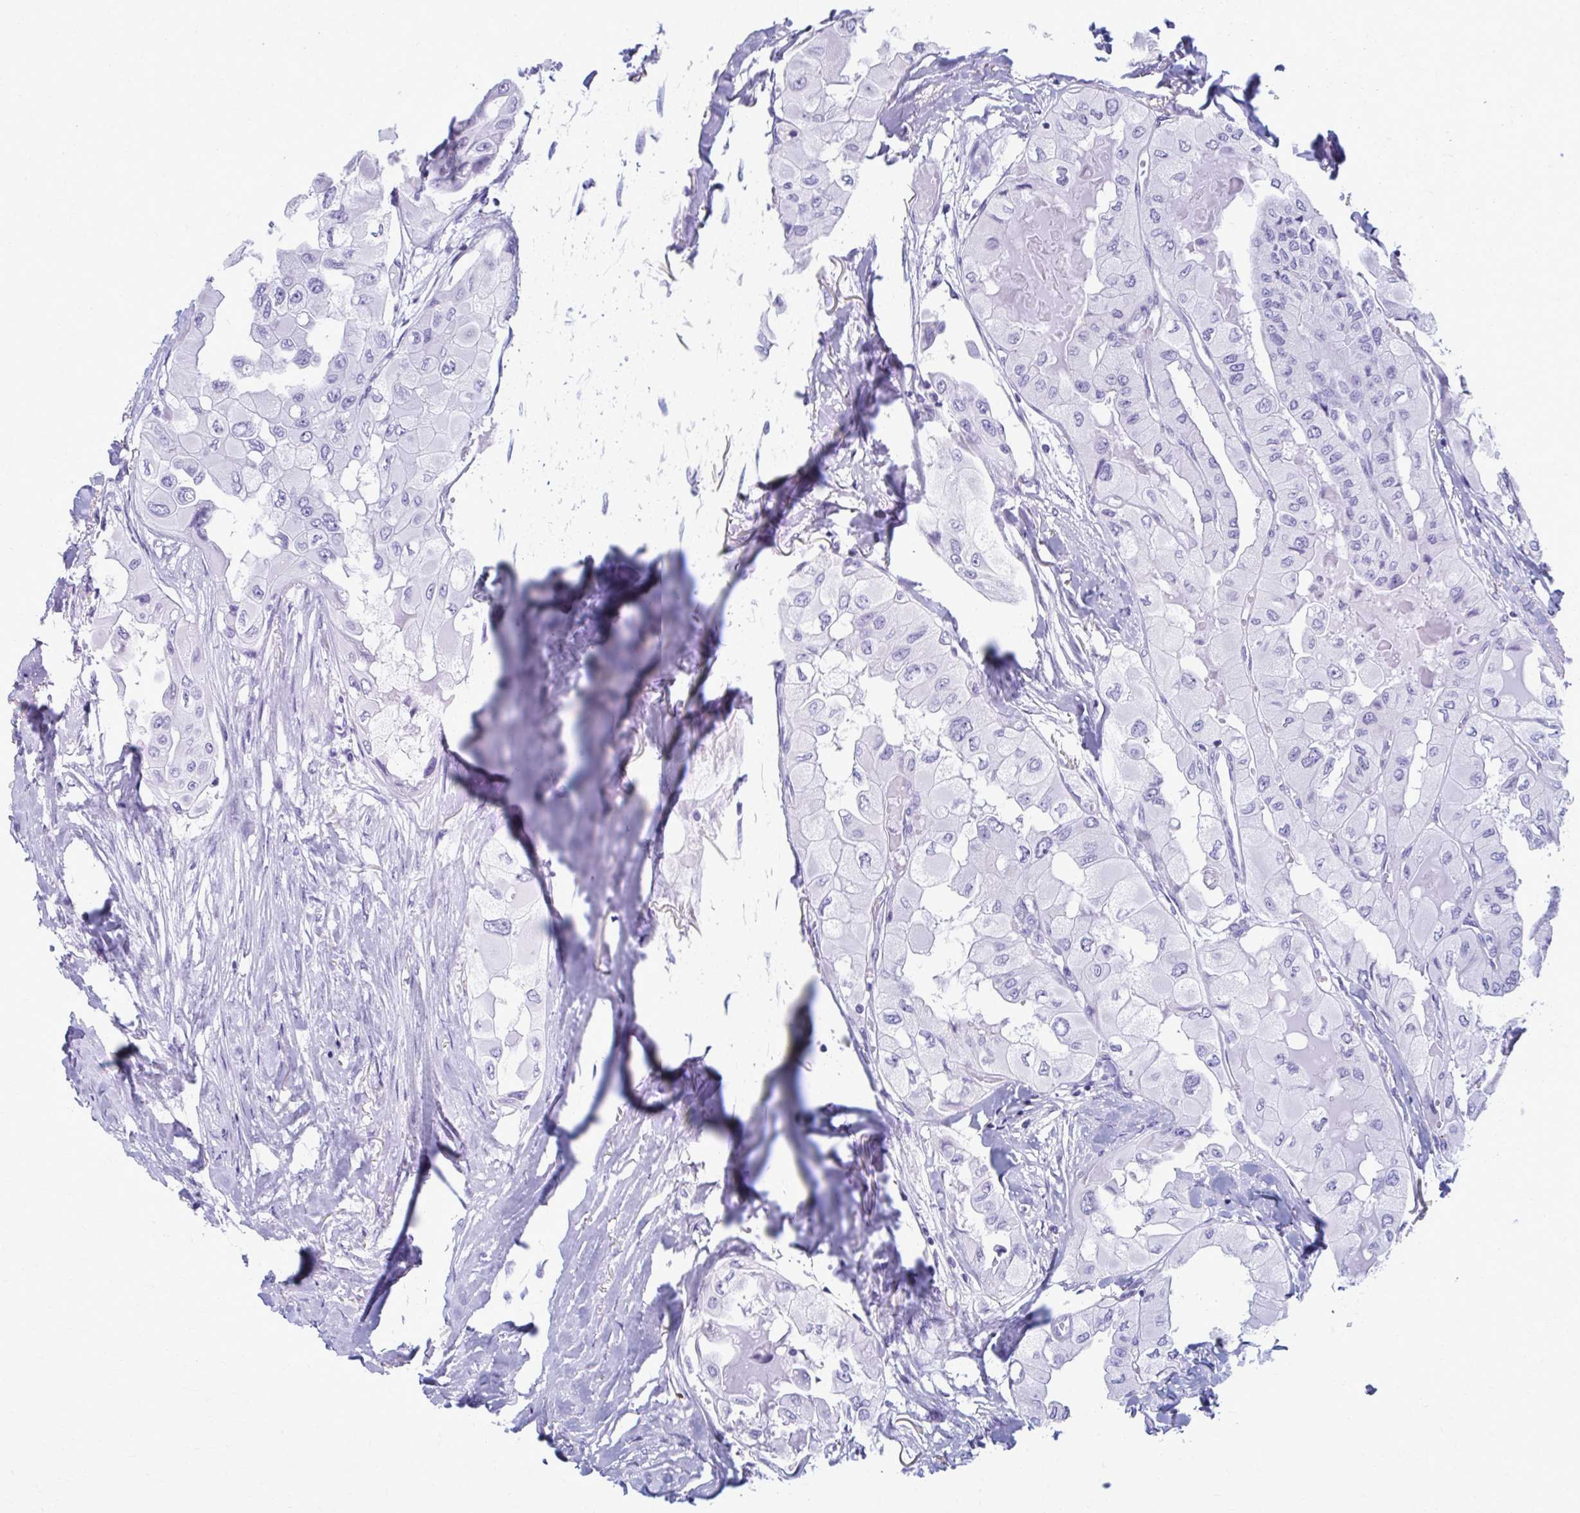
{"staining": {"intensity": "negative", "quantity": "none", "location": "none"}, "tissue": "thyroid cancer", "cell_type": "Tumor cells", "image_type": "cancer", "snomed": [{"axis": "morphology", "description": "Normal tissue, NOS"}, {"axis": "morphology", "description": "Papillary adenocarcinoma, NOS"}, {"axis": "topography", "description": "Thyroid gland"}], "caption": "An IHC micrograph of thyroid papillary adenocarcinoma is shown. There is no staining in tumor cells of thyroid papillary adenocarcinoma.", "gene": "MPLKIP", "patient": {"sex": "female", "age": 59}}